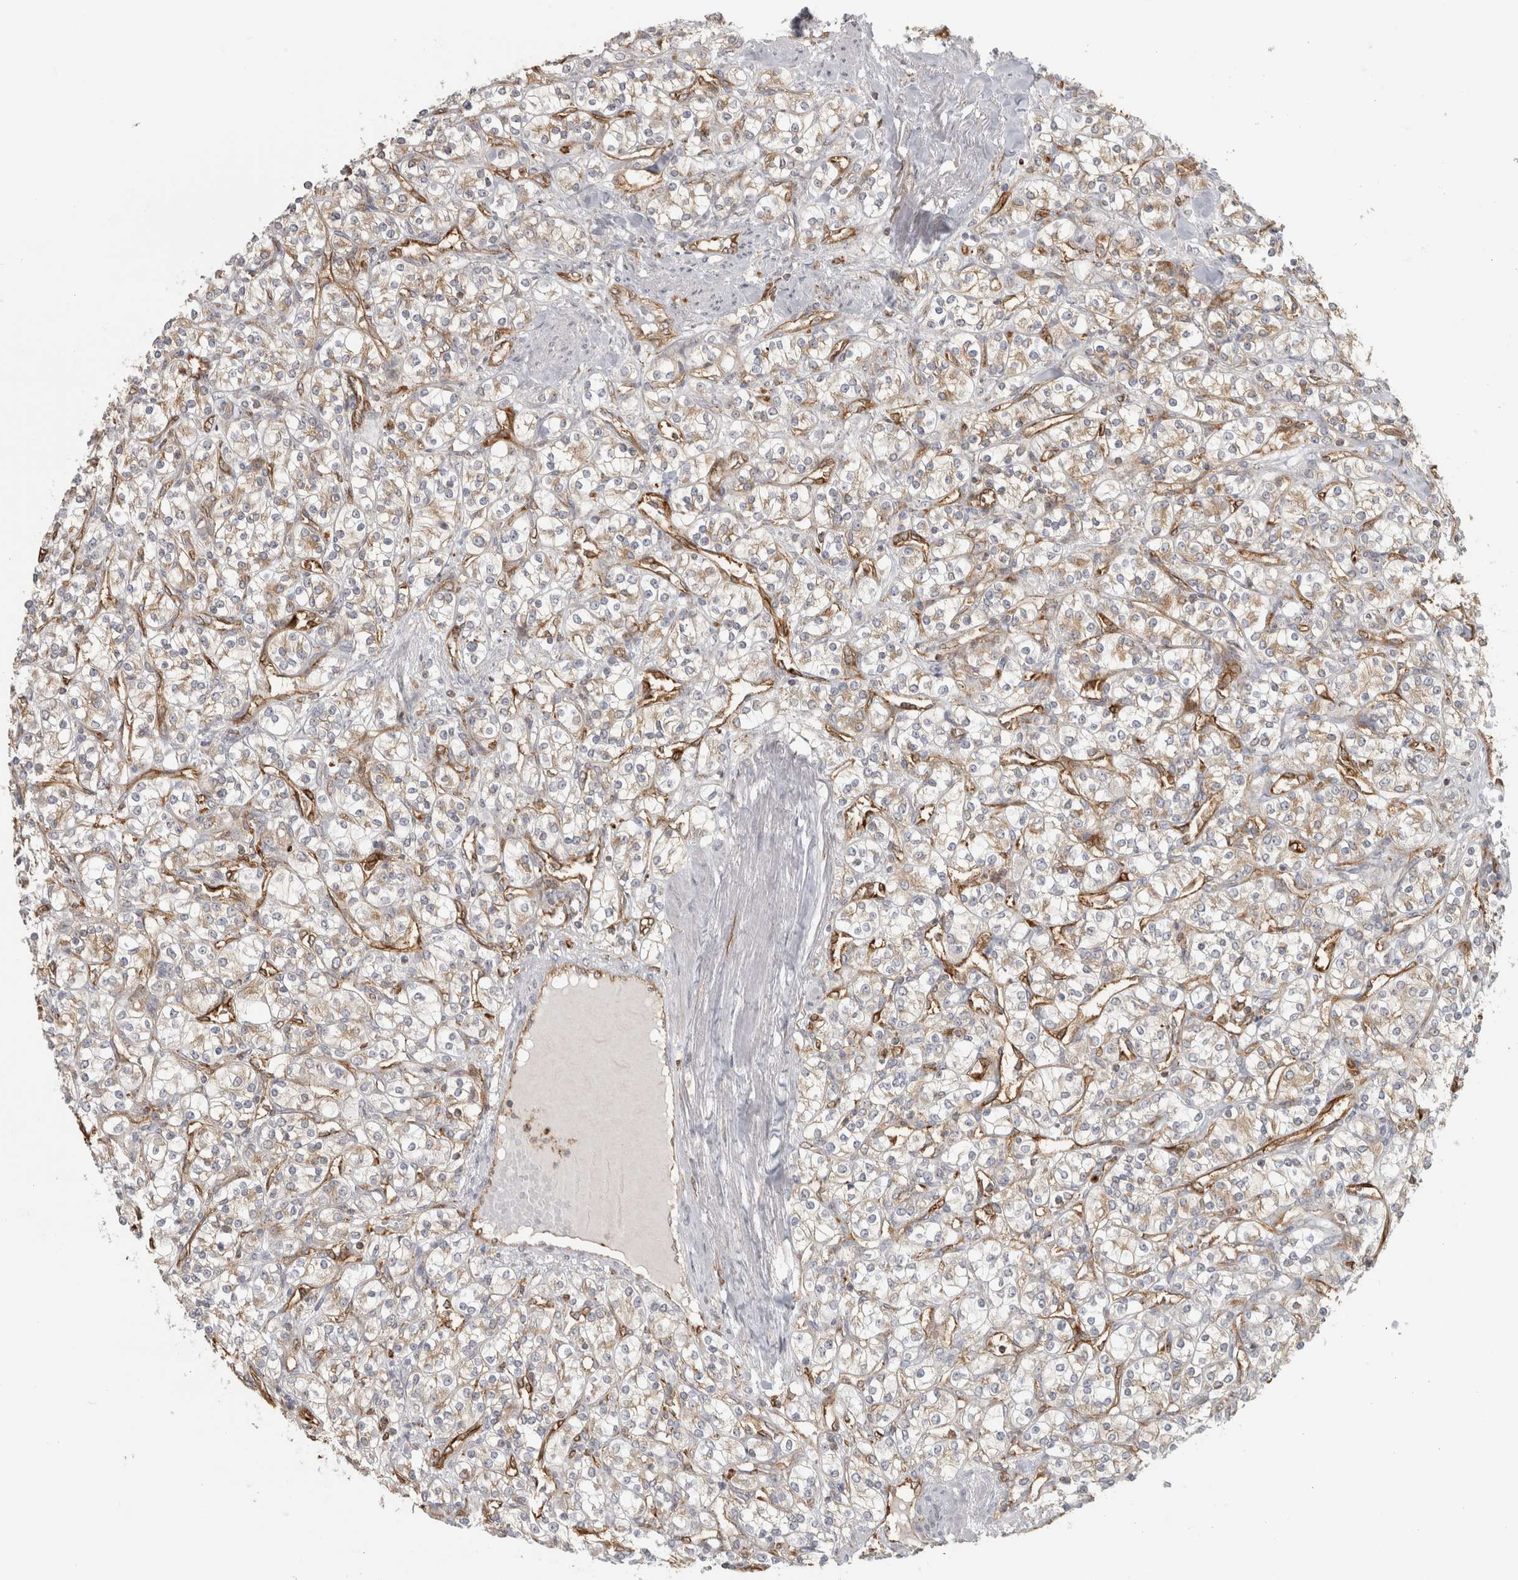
{"staining": {"intensity": "negative", "quantity": "none", "location": "none"}, "tissue": "renal cancer", "cell_type": "Tumor cells", "image_type": "cancer", "snomed": [{"axis": "morphology", "description": "Adenocarcinoma, NOS"}, {"axis": "topography", "description": "Kidney"}], "caption": "Tumor cells show no significant protein positivity in renal adenocarcinoma. (Stains: DAB (3,3'-diaminobenzidine) immunohistochemistry (IHC) with hematoxylin counter stain, Microscopy: brightfield microscopy at high magnification).", "gene": "HLA-E", "patient": {"sex": "male", "age": 77}}